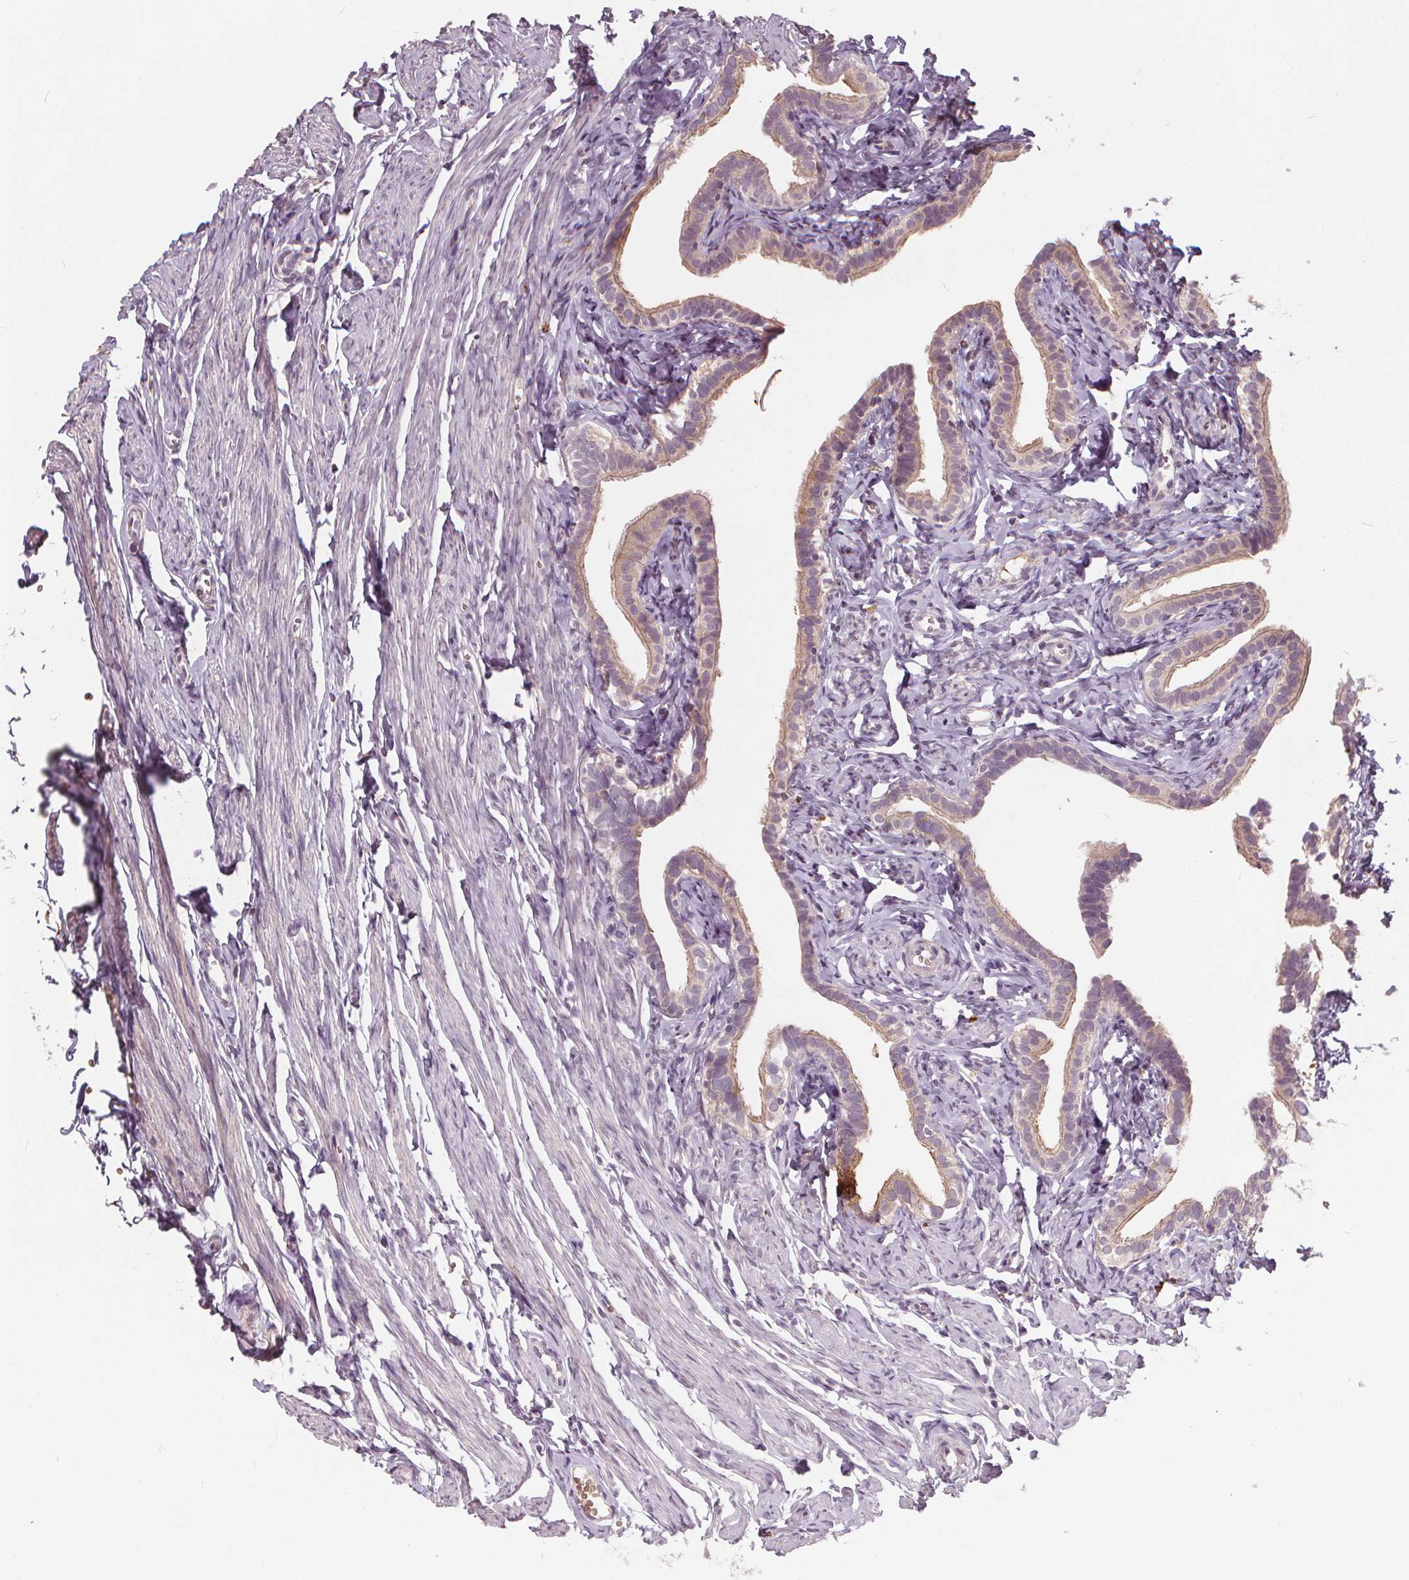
{"staining": {"intensity": "weak", "quantity": "25%-75%", "location": "cytoplasmic/membranous"}, "tissue": "fallopian tube", "cell_type": "Glandular cells", "image_type": "normal", "snomed": [{"axis": "morphology", "description": "Normal tissue, NOS"}, {"axis": "topography", "description": "Fallopian tube"}], "caption": "The histopathology image shows a brown stain indicating the presence of a protein in the cytoplasmic/membranous of glandular cells in fallopian tube. (brown staining indicates protein expression, while blue staining denotes nuclei).", "gene": "IPO13", "patient": {"sex": "female", "age": 41}}